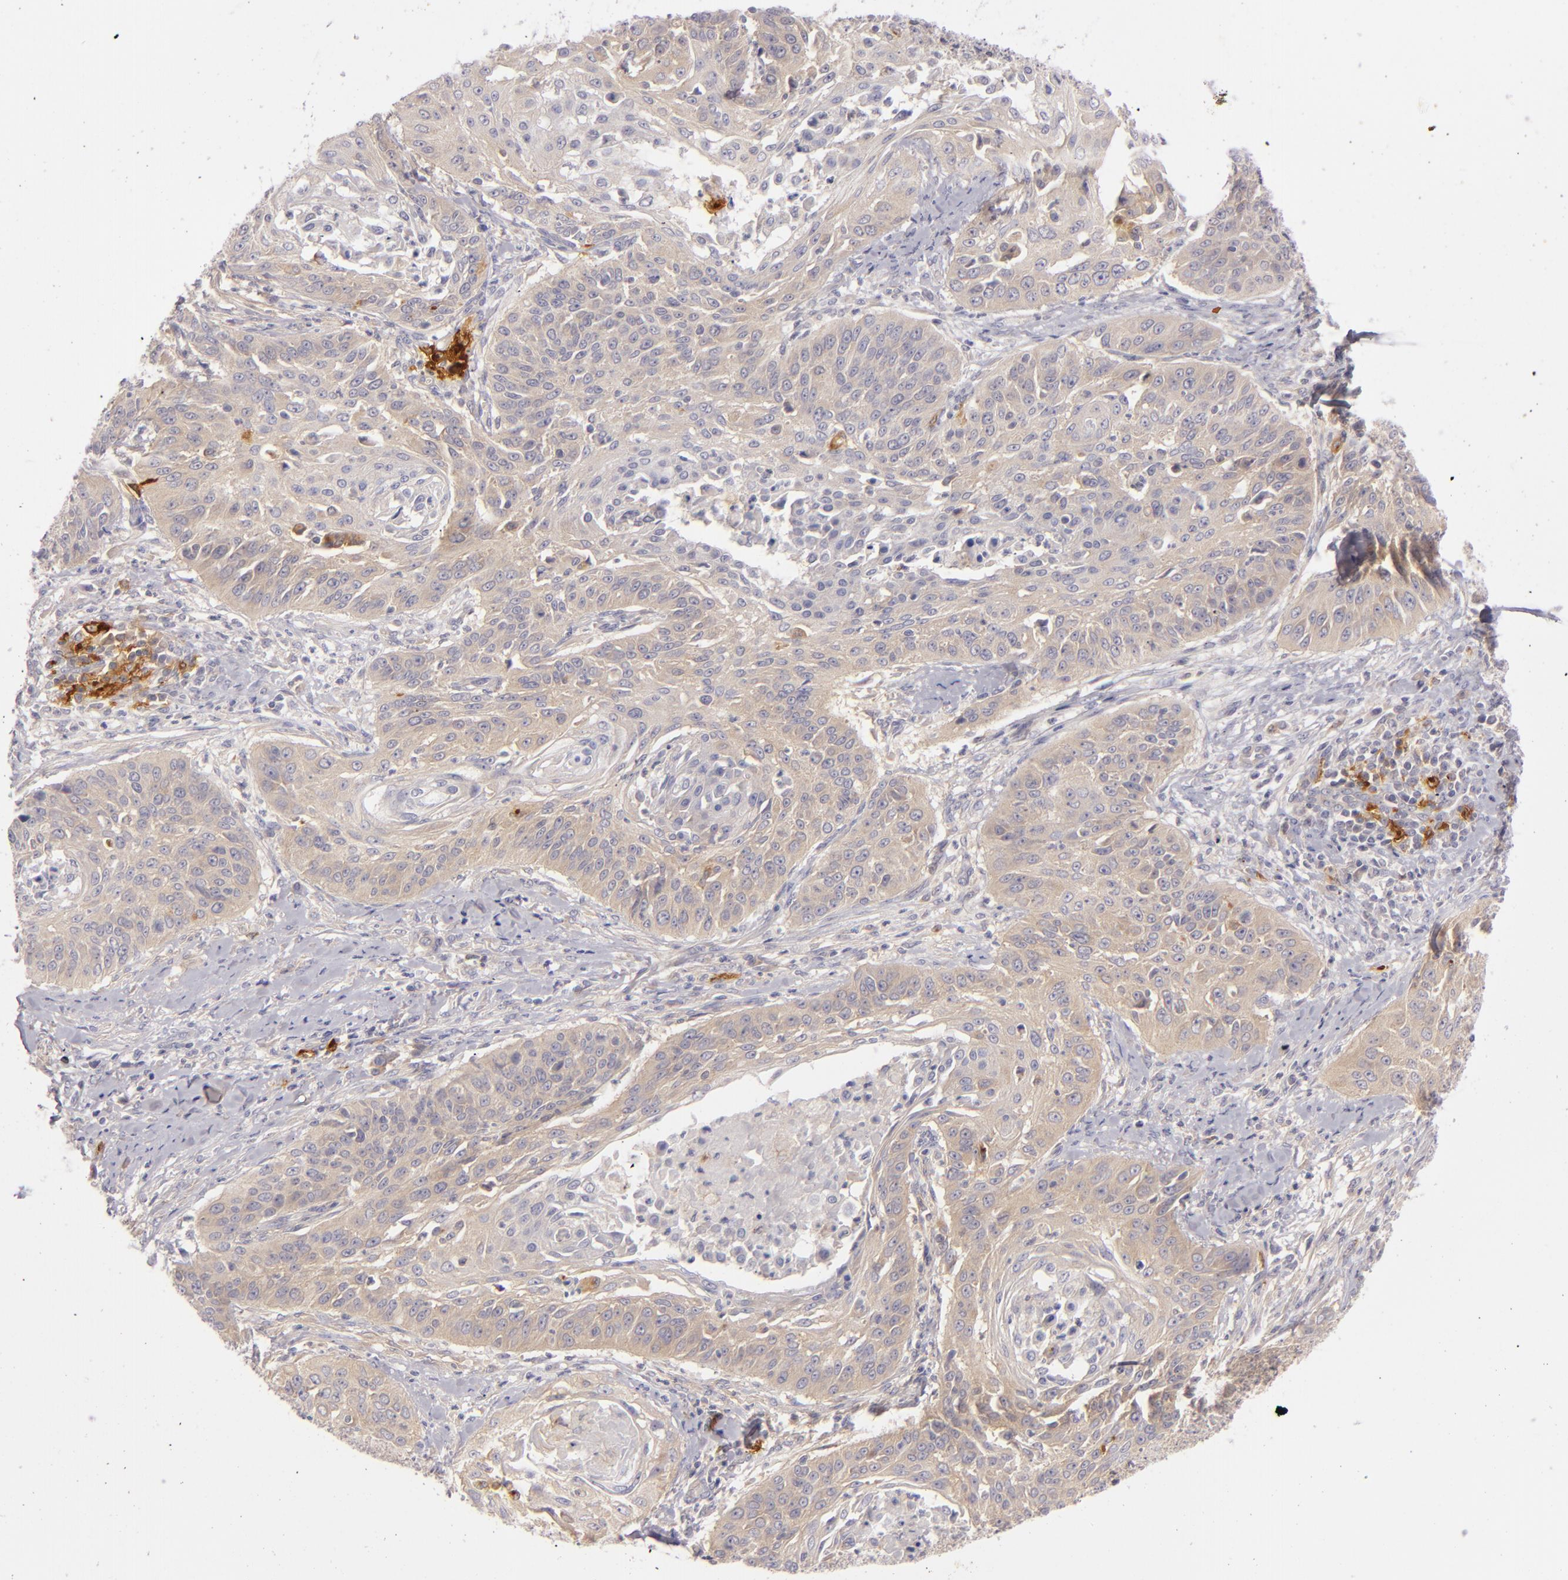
{"staining": {"intensity": "weak", "quantity": ">75%", "location": "cytoplasmic/membranous"}, "tissue": "cervical cancer", "cell_type": "Tumor cells", "image_type": "cancer", "snomed": [{"axis": "morphology", "description": "Squamous cell carcinoma, NOS"}, {"axis": "topography", "description": "Cervix"}], "caption": "A micrograph of cervical cancer stained for a protein displays weak cytoplasmic/membranous brown staining in tumor cells.", "gene": "CD83", "patient": {"sex": "female", "age": 64}}